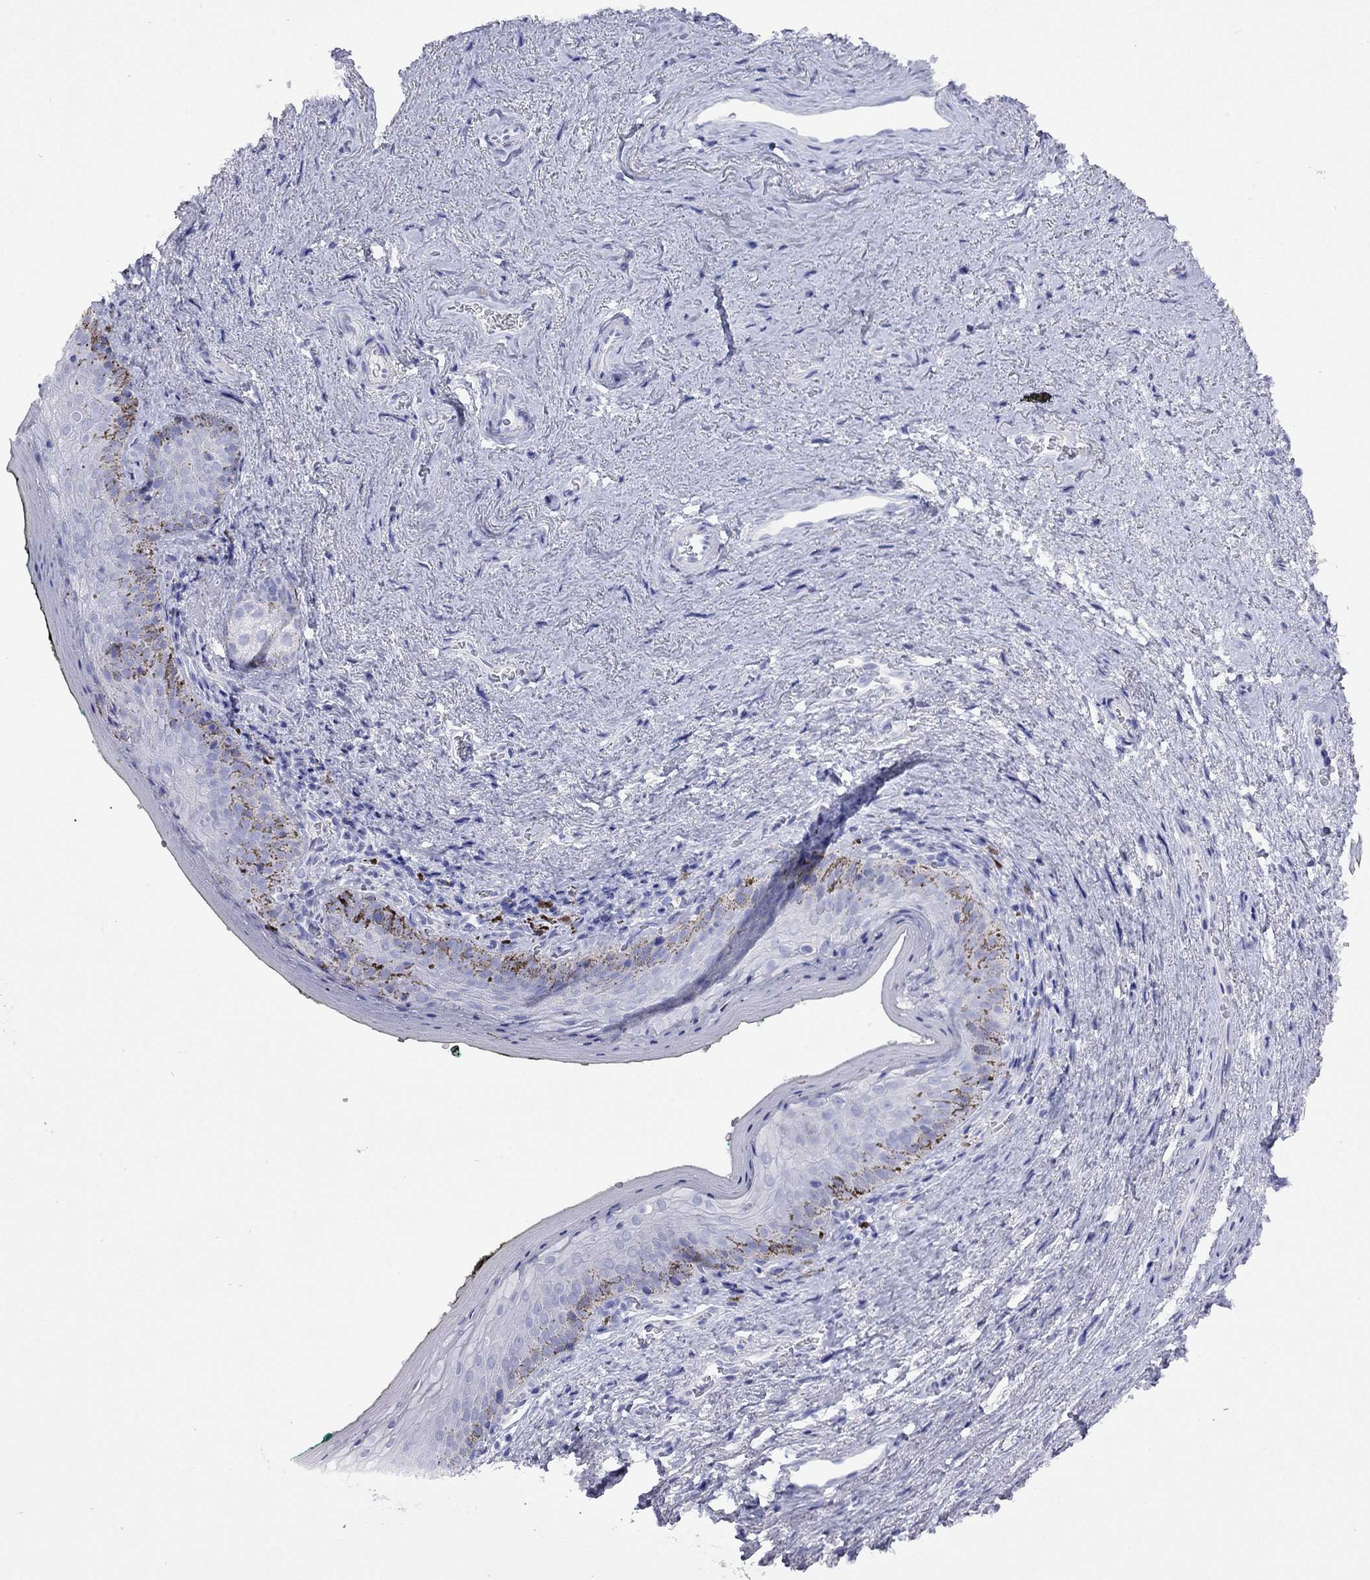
{"staining": {"intensity": "negative", "quantity": "none", "location": "none"}, "tissue": "vagina", "cell_type": "Squamous epithelial cells", "image_type": "normal", "snomed": [{"axis": "morphology", "description": "Normal tissue, NOS"}, {"axis": "topography", "description": "Vulva"}, {"axis": "topography", "description": "Vagina"}, {"axis": "topography", "description": "Peripheral nerve tissue"}], "caption": "This is a histopathology image of immunohistochemistry staining of unremarkable vagina, which shows no positivity in squamous epithelial cells.", "gene": "FIGLA", "patient": {"sex": "female", "age": 66}}